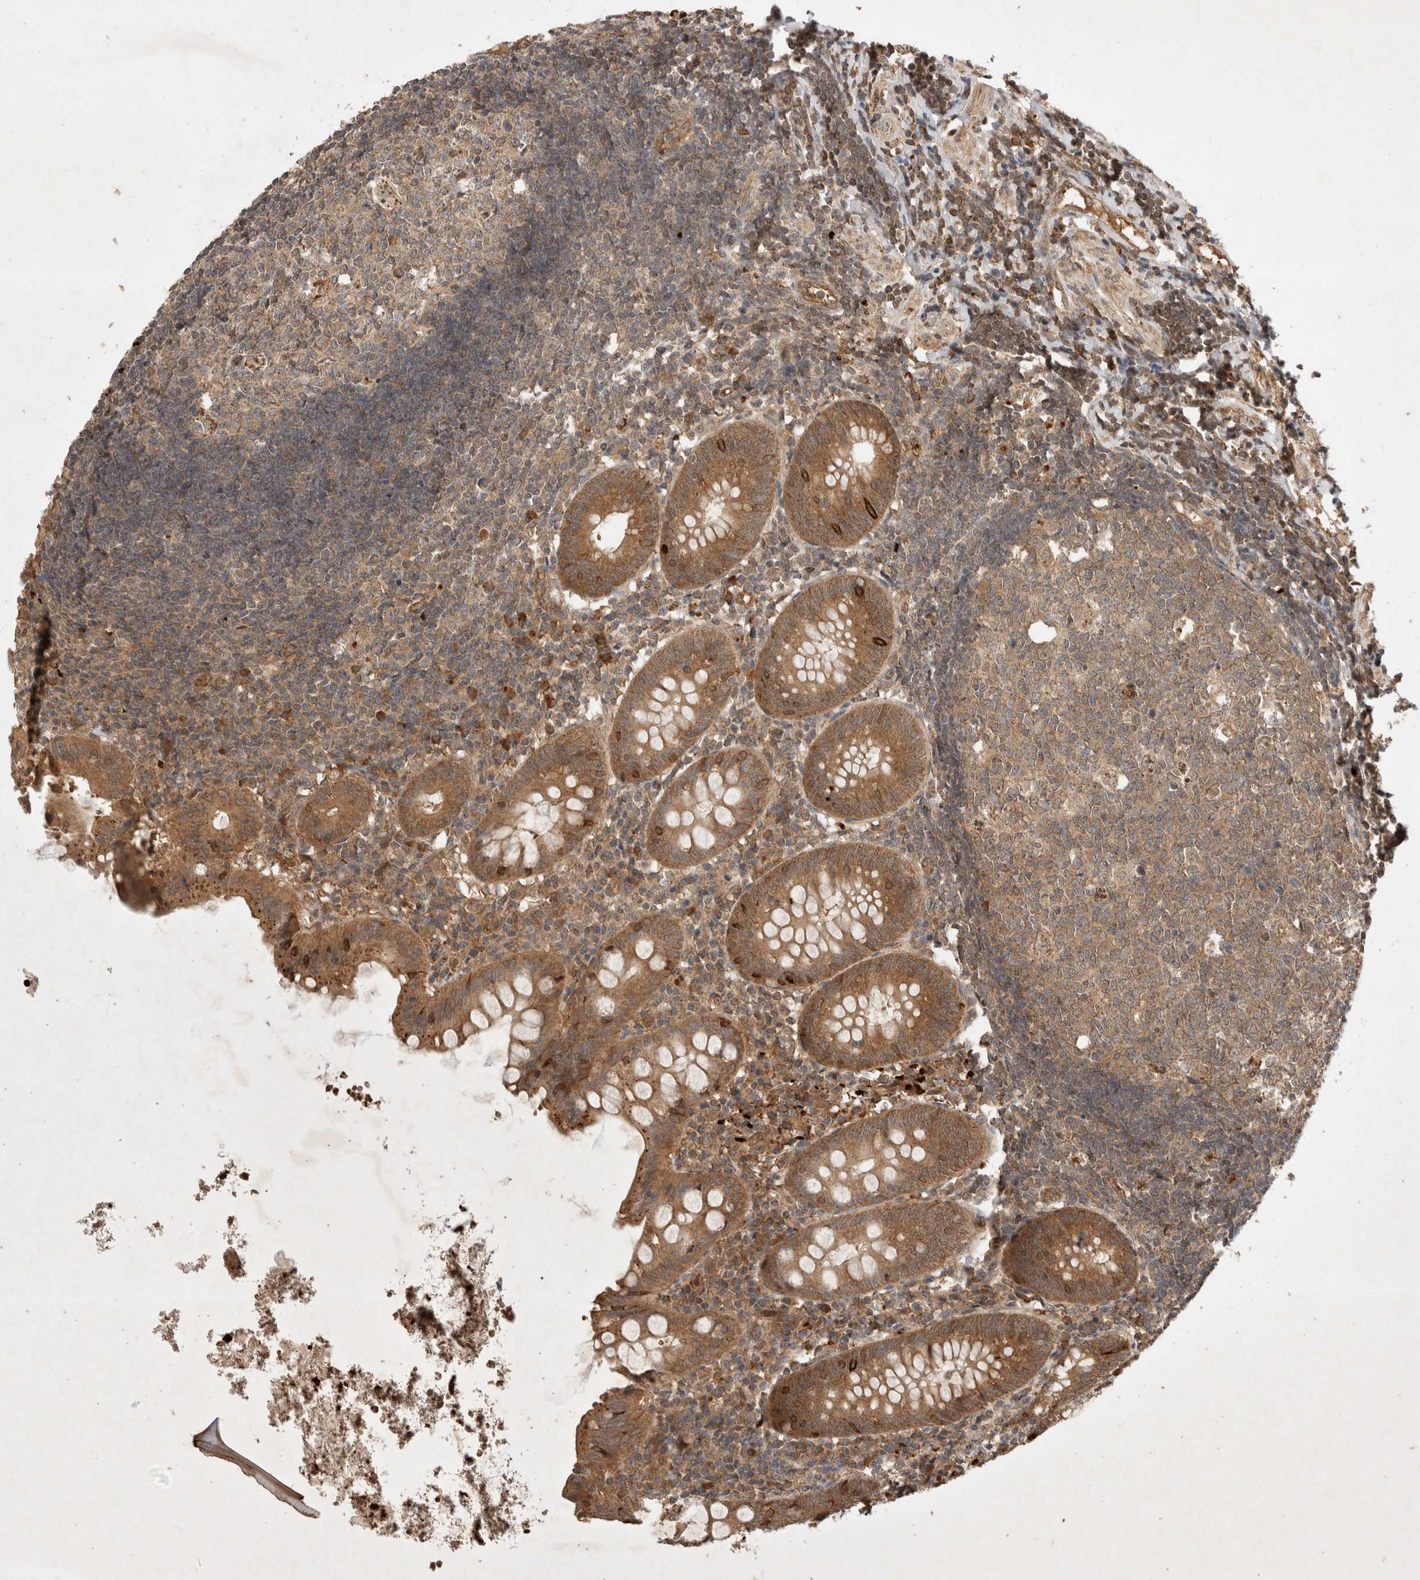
{"staining": {"intensity": "moderate", "quantity": ">75%", "location": "cytoplasmic/membranous"}, "tissue": "appendix", "cell_type": "Glandular cells", "image_type": "normal", "snomed": [{"axis": "morphology", "description": "Normal tissue, NOS"}, {"axis": "topography", "description": "Appendix"}], "caption": "Immunohistochemistry of normal human appendix reveals medium levels of moderate cytoplasmic/membranous expression in approximately >75% of glandular cells.", "gene": "FAM221A", "patient": {"sex": "female", "age": 54}}